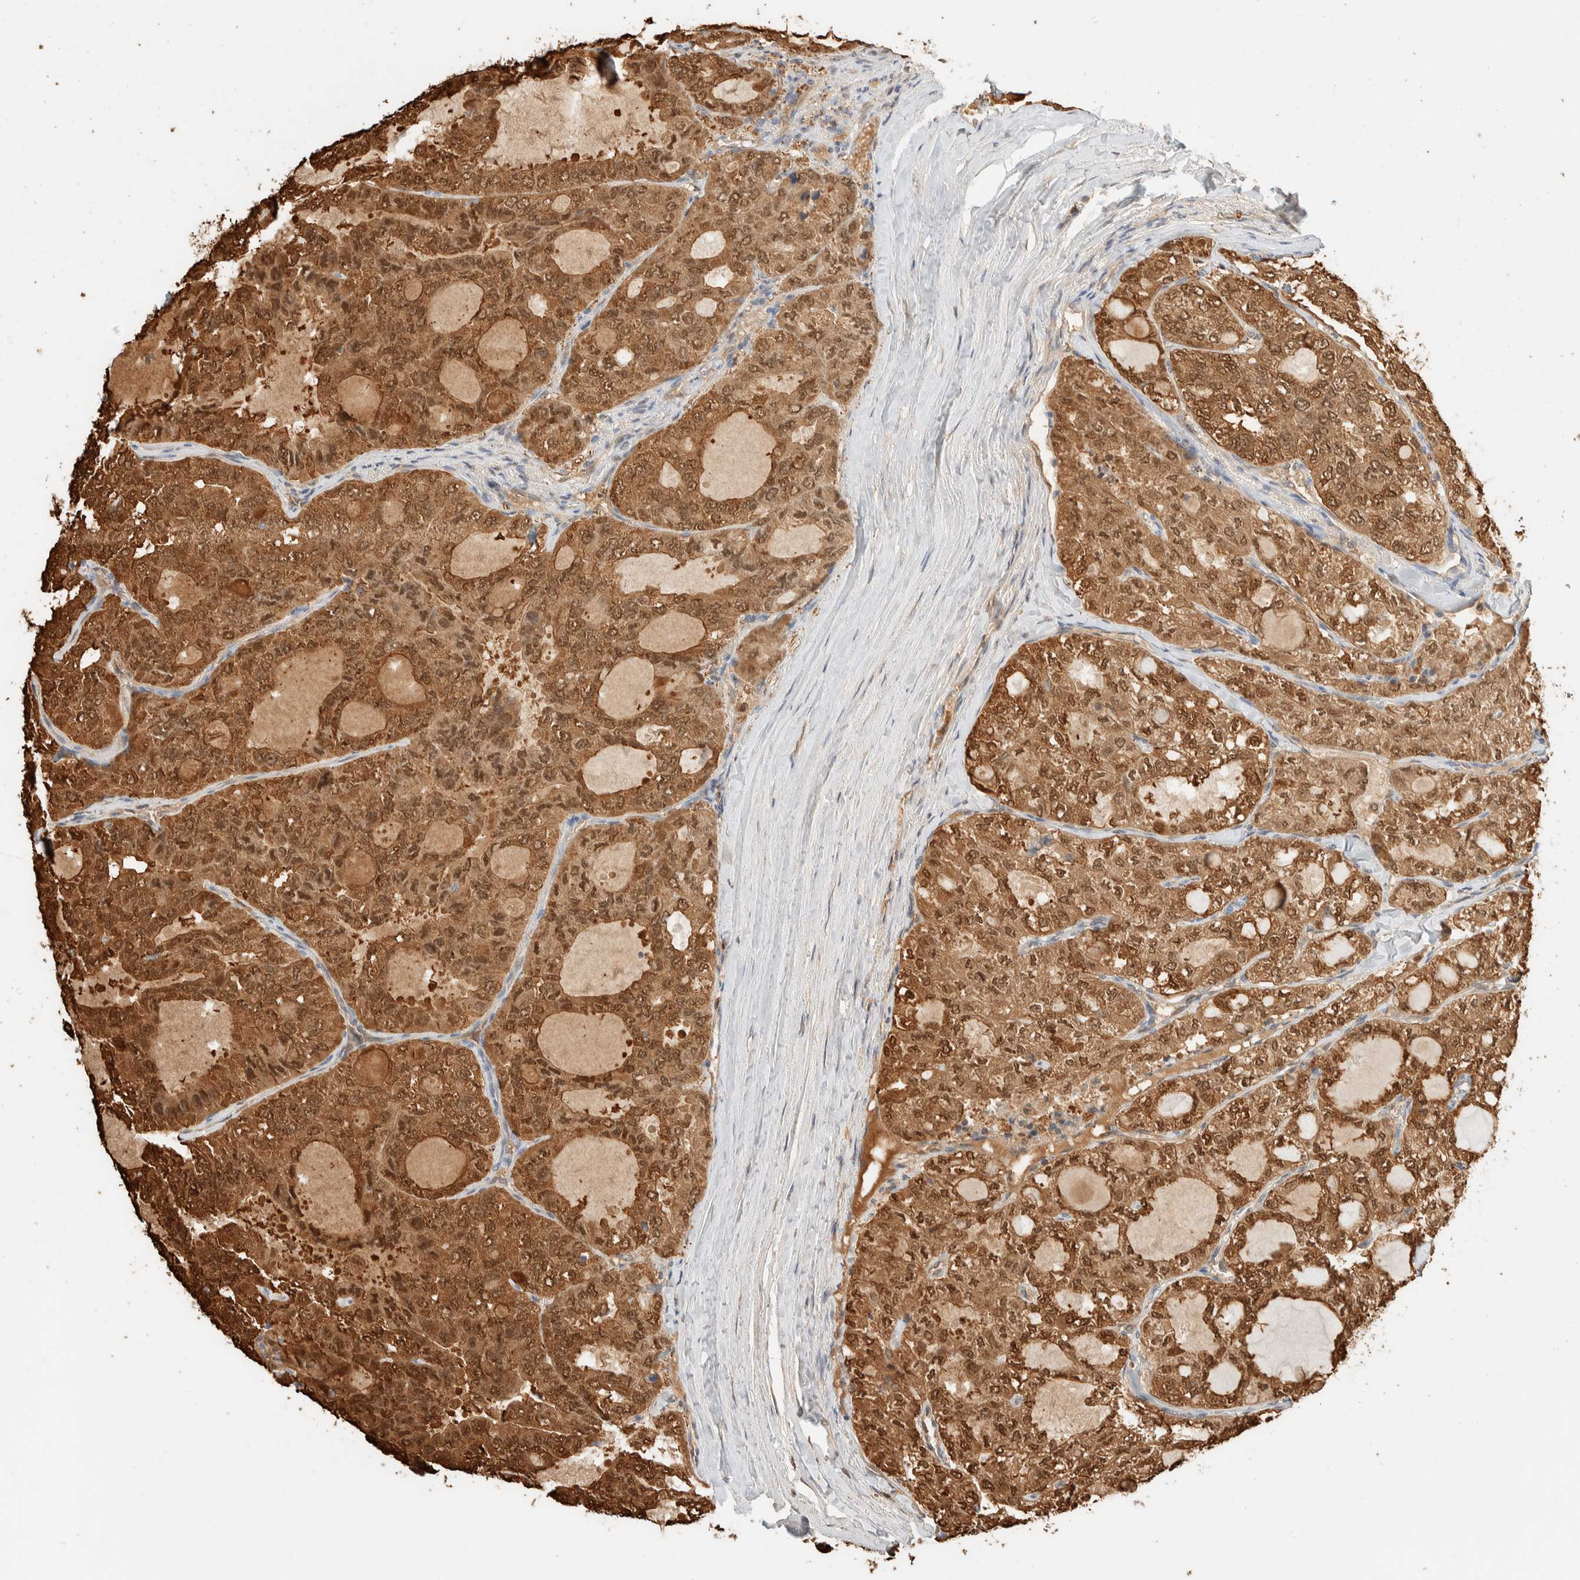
{"staining": {"intensity": "strong", "quantity": ">75%", "location": "cytoplasmic/membranous,nuclear"}, "tissue": "thyroid cancer", "cell_type": "Tumor cells", "image_type": "cancer", "snomed": [{"axis": "morphology", "description": "Follicular adenoma carcinoma, NOS"}, {"axis": "topography", "description": "Thyroid gland"}], "caption": "This image shows immunohistochemistry staining of human thyroid cancer (follicular adenoma carcinoma), with high strong cytoplasmic/membranous and nuclear positivity in approximately >75% of tumor cells.", "gene": "SETD4", "patient": {"sex": "male", "age": 75}}